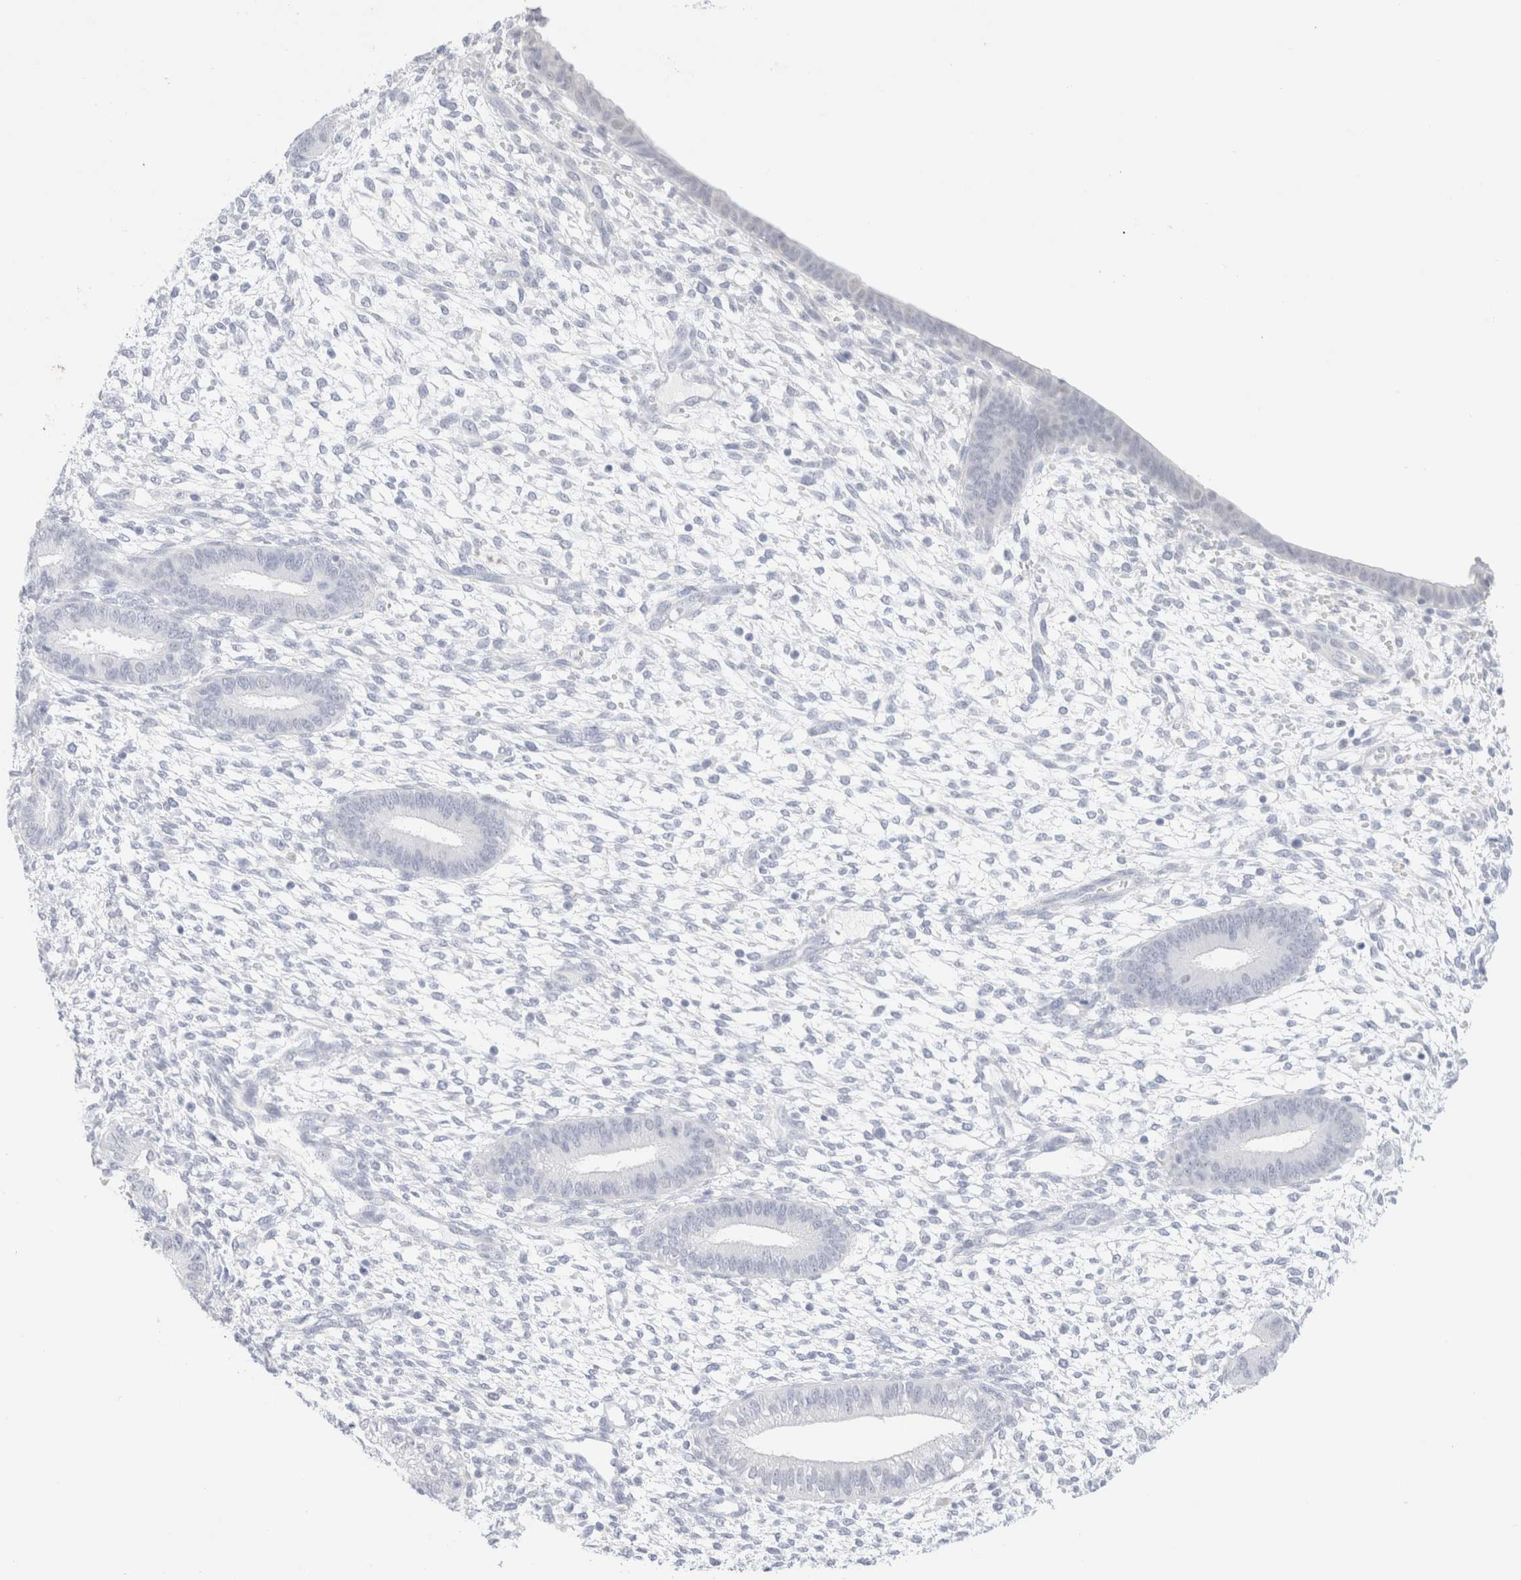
{"staining": {"intensity": "negative", "quantity": "none", "location": "none"}, "tissue": "endometrium", "cell_type": "Cells in endometrial stroma", "image_type": "normal", "snomed": [{"axis": "morphology", "description": "Normal tissue, NOS"}, {"axis": "topography", "description": "Endometrium"}], "caption": "A micrograph of human endometrium is negative for staining in cells in endometrial stroma. The staining is performed using DAB (3,3'-diaminobenzidine) brown chromogen with nuclei counter-stained in using hematoxylin.", "gene": "KRT15", "patient": {"sex": "female", "age": 46}}